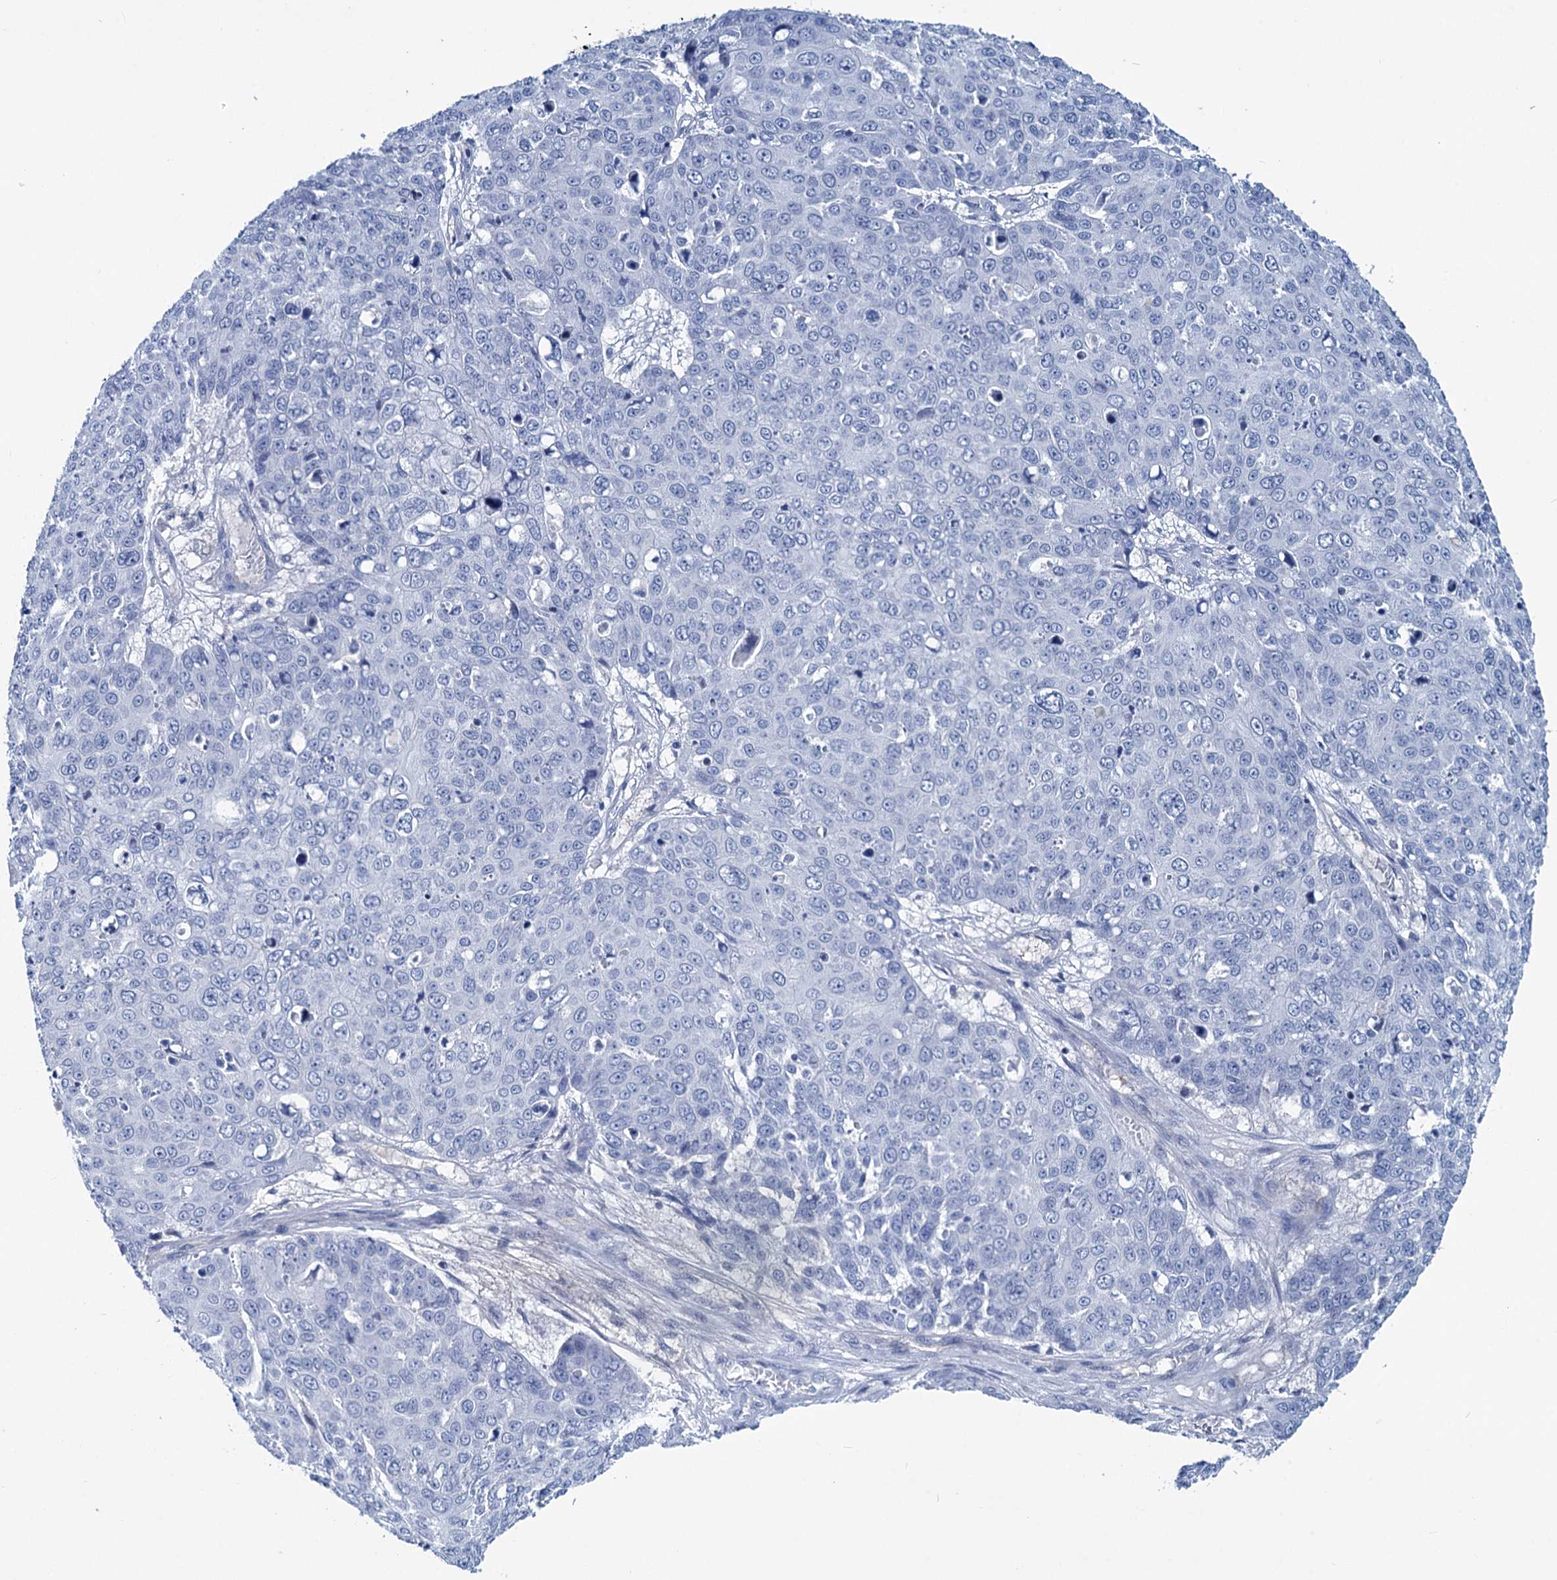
{"staining": {"intensity": "negative", "quantity": "none", "location": "none"}, "tissue": "skin cancer", "cell_type": "Tumor cells", "image_type": "cancer", "snomed": [{"axis": "morphology", "description": "Squamous cell carcinoma, NOS"}, {"axis": "topography", "description": "Skin"}], "caption": "A high-resolution photomicrograph shows immunohistochemistry staining of skin cancer (squamous cell carcinoma), which reveals no significant positivity in tumor cells.", "gene": "CHDH", "patient": {"sex": "male", "age": 71}}